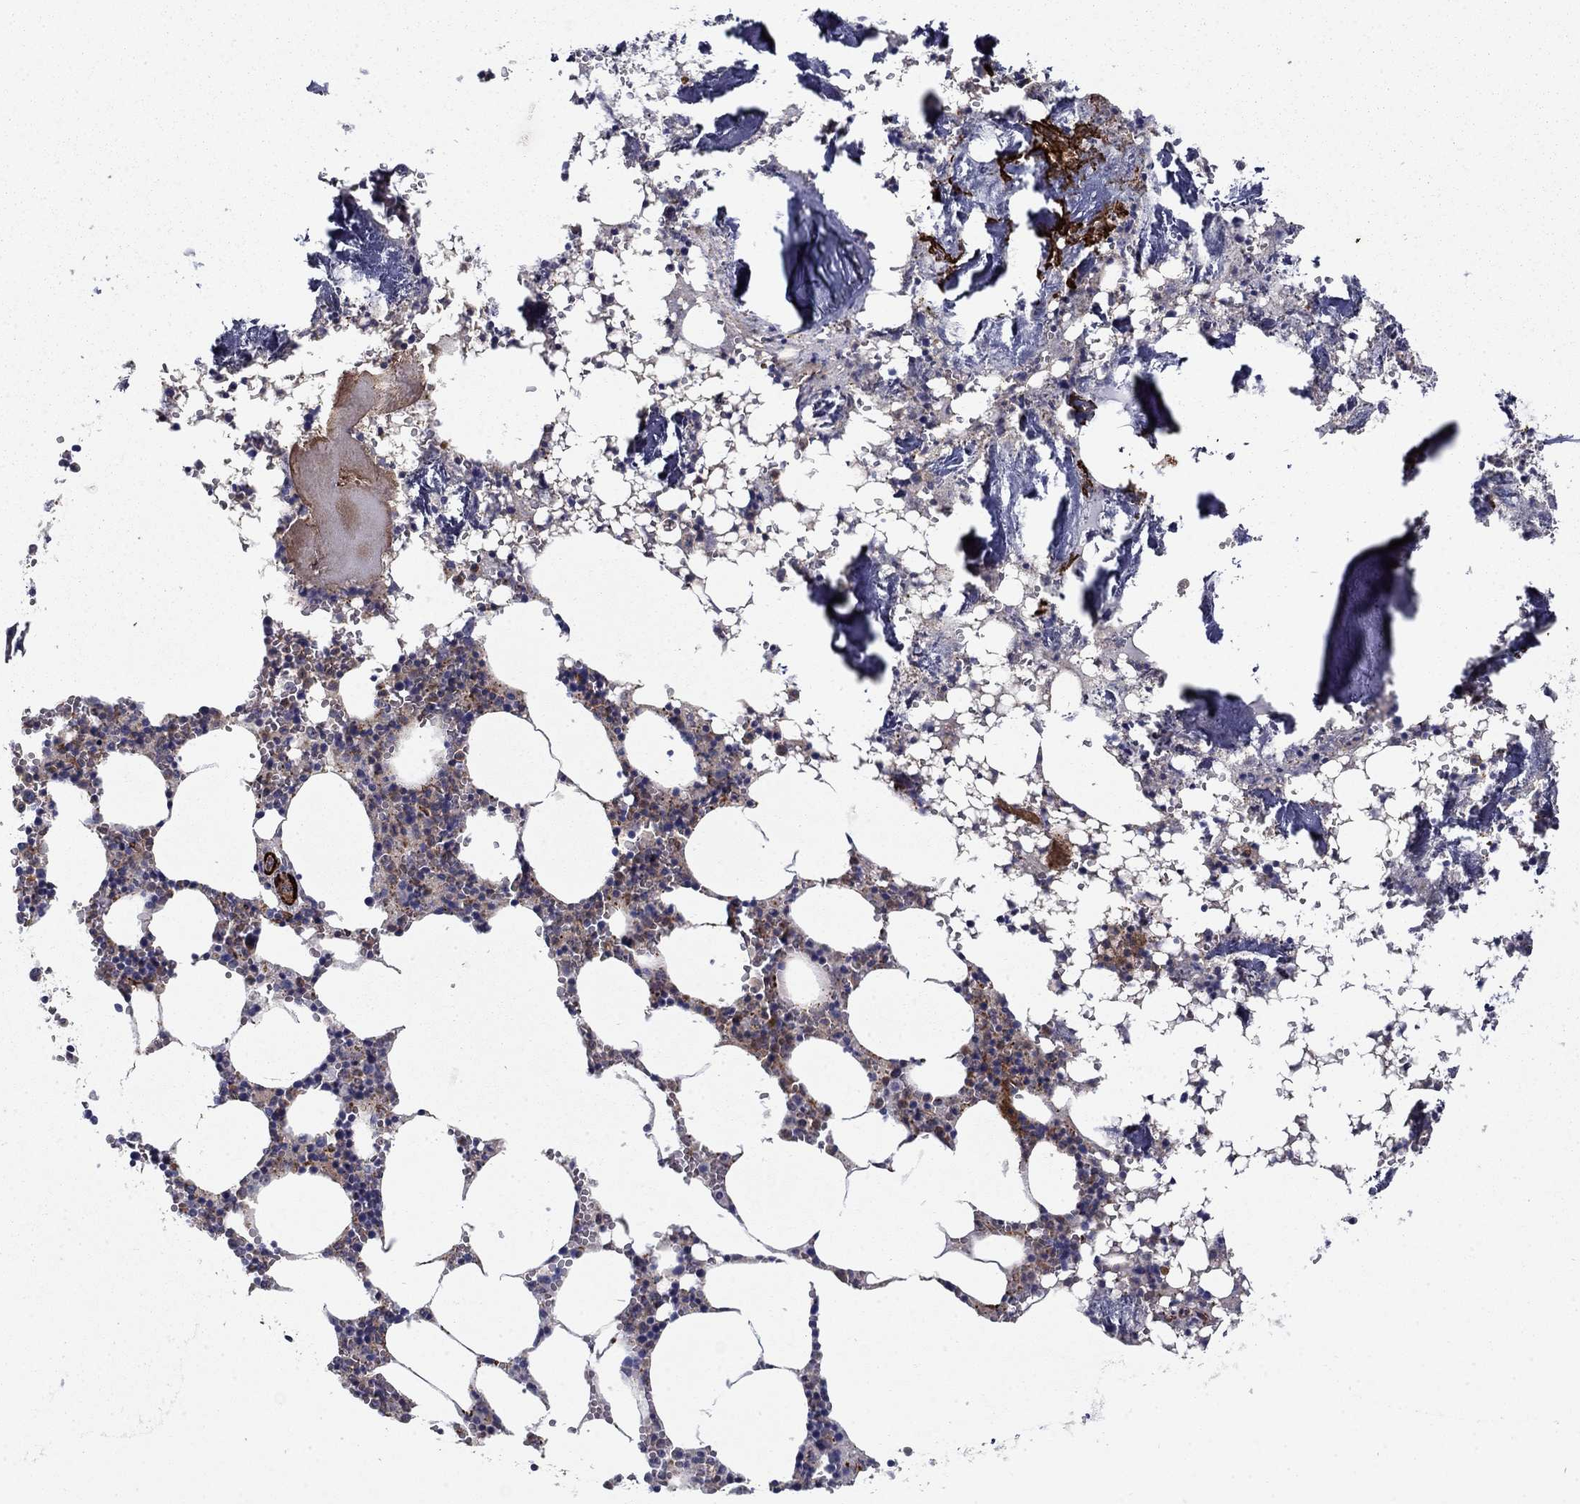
{"staining": {"intensity": "strong", "quantity": "25%-75%", "location": "cytoplasmic/membranous"}, "tissue": "bone marrow", "cell_type": "Hematopoietic cells", "image_type": "normal", "snomed": [{"axis": "morphology", "description": "Normal tissue, NOS"}, {"axis": "topography", "description": "Bone marrow"}], "caption": "Benign bone marrow shows strong cytoplasmic/membranous staining in approximately 25%-75% of hematopoietic cells.", "gene": "KRBA1", "patient": {"sex": "female", "age": 64}}